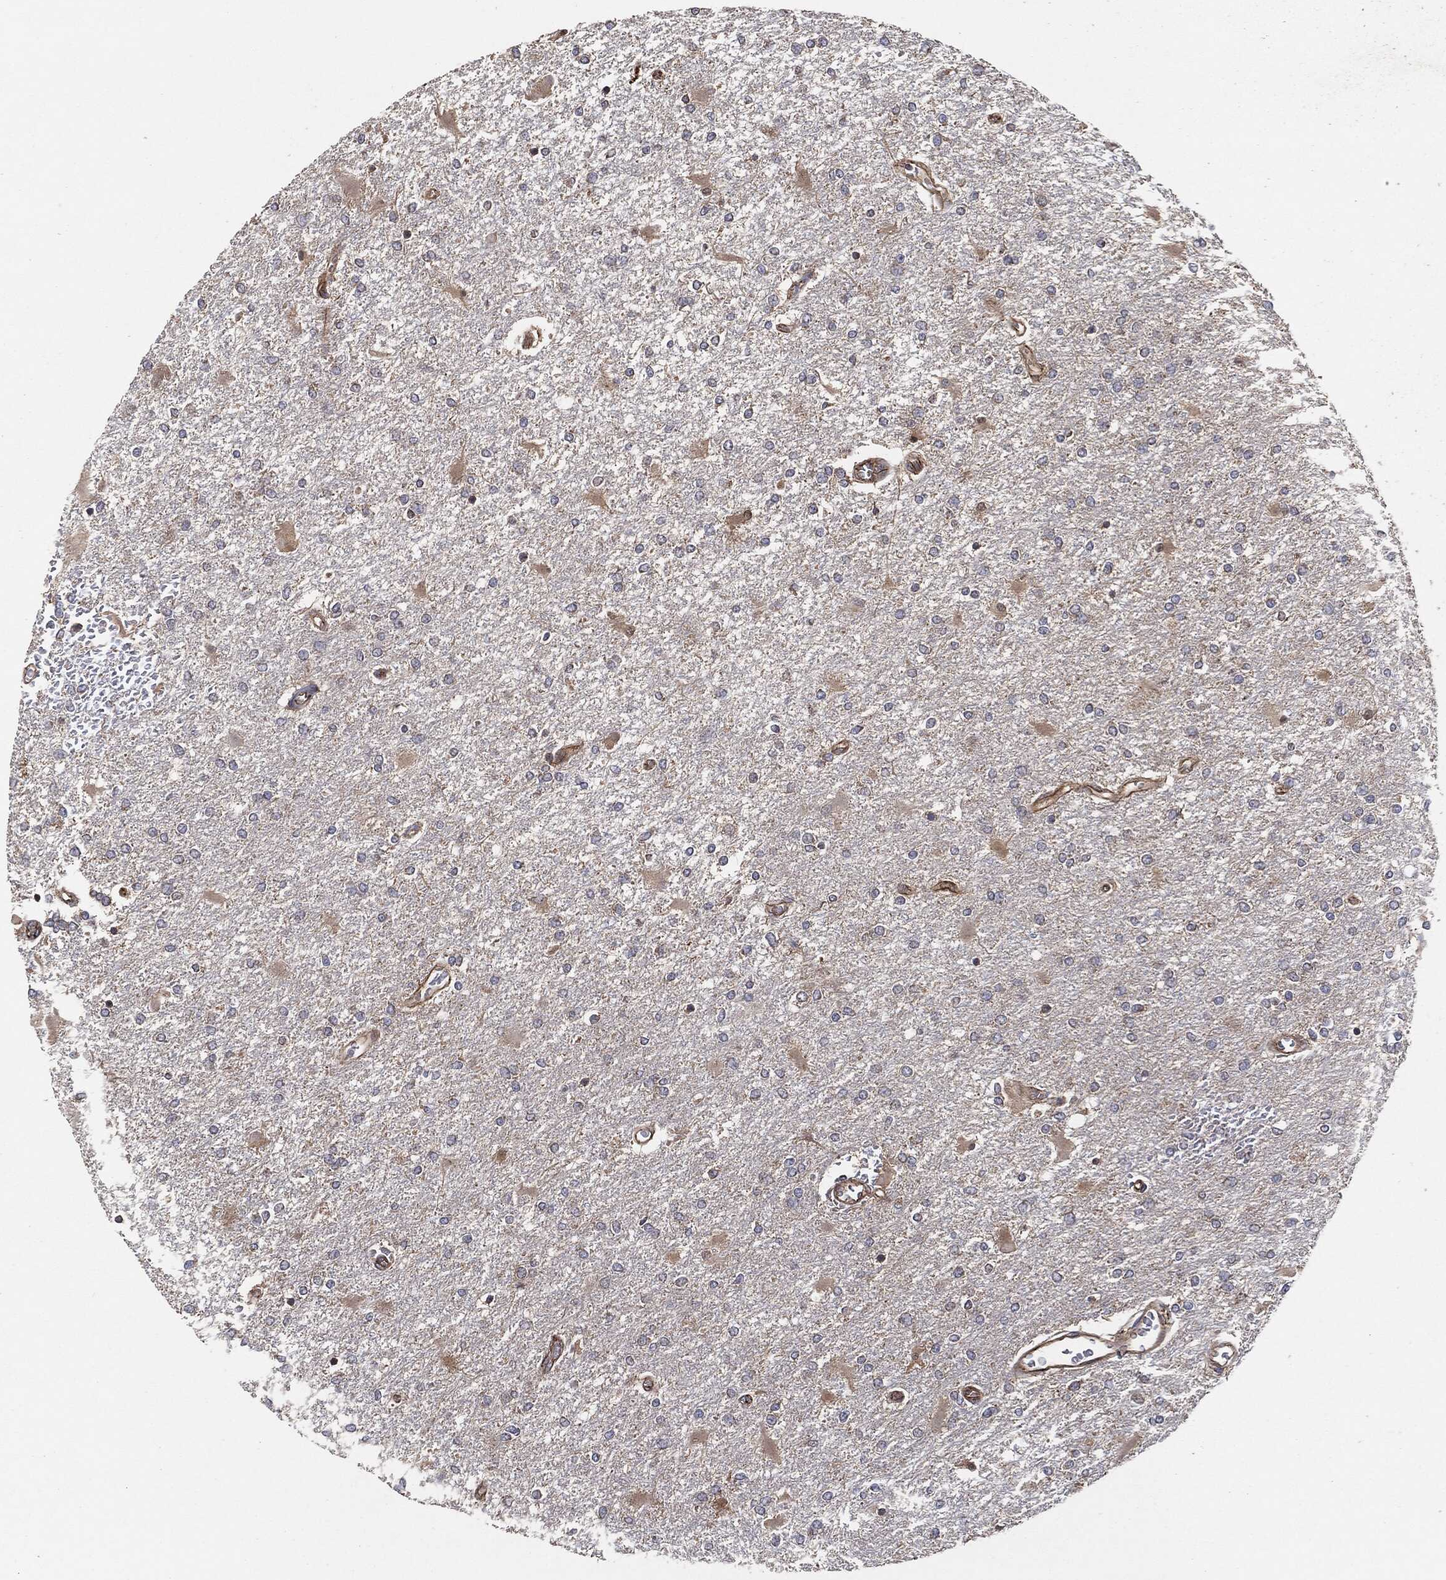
{"staining": {"intensity": "negative", "quantity": "none", "location": "none"}, "tissue": "glioma", "cell_type": "Tumor cells", "image_type": "cancer", "snomed": [{"axis": "morphology", "description": "Glioma, malignant, High grade"}, {"axis": "topography", "description": "Cerebral cortex"}], "caption": "This image is of glioma stained with immunohistochemistry (IHC) to label a protein in brown with the nuclei are counter-stained blue. There is no positivity in tumor cells.", "gene": "CTNNA1", "patient": {"sex": "male", "age": 79}}